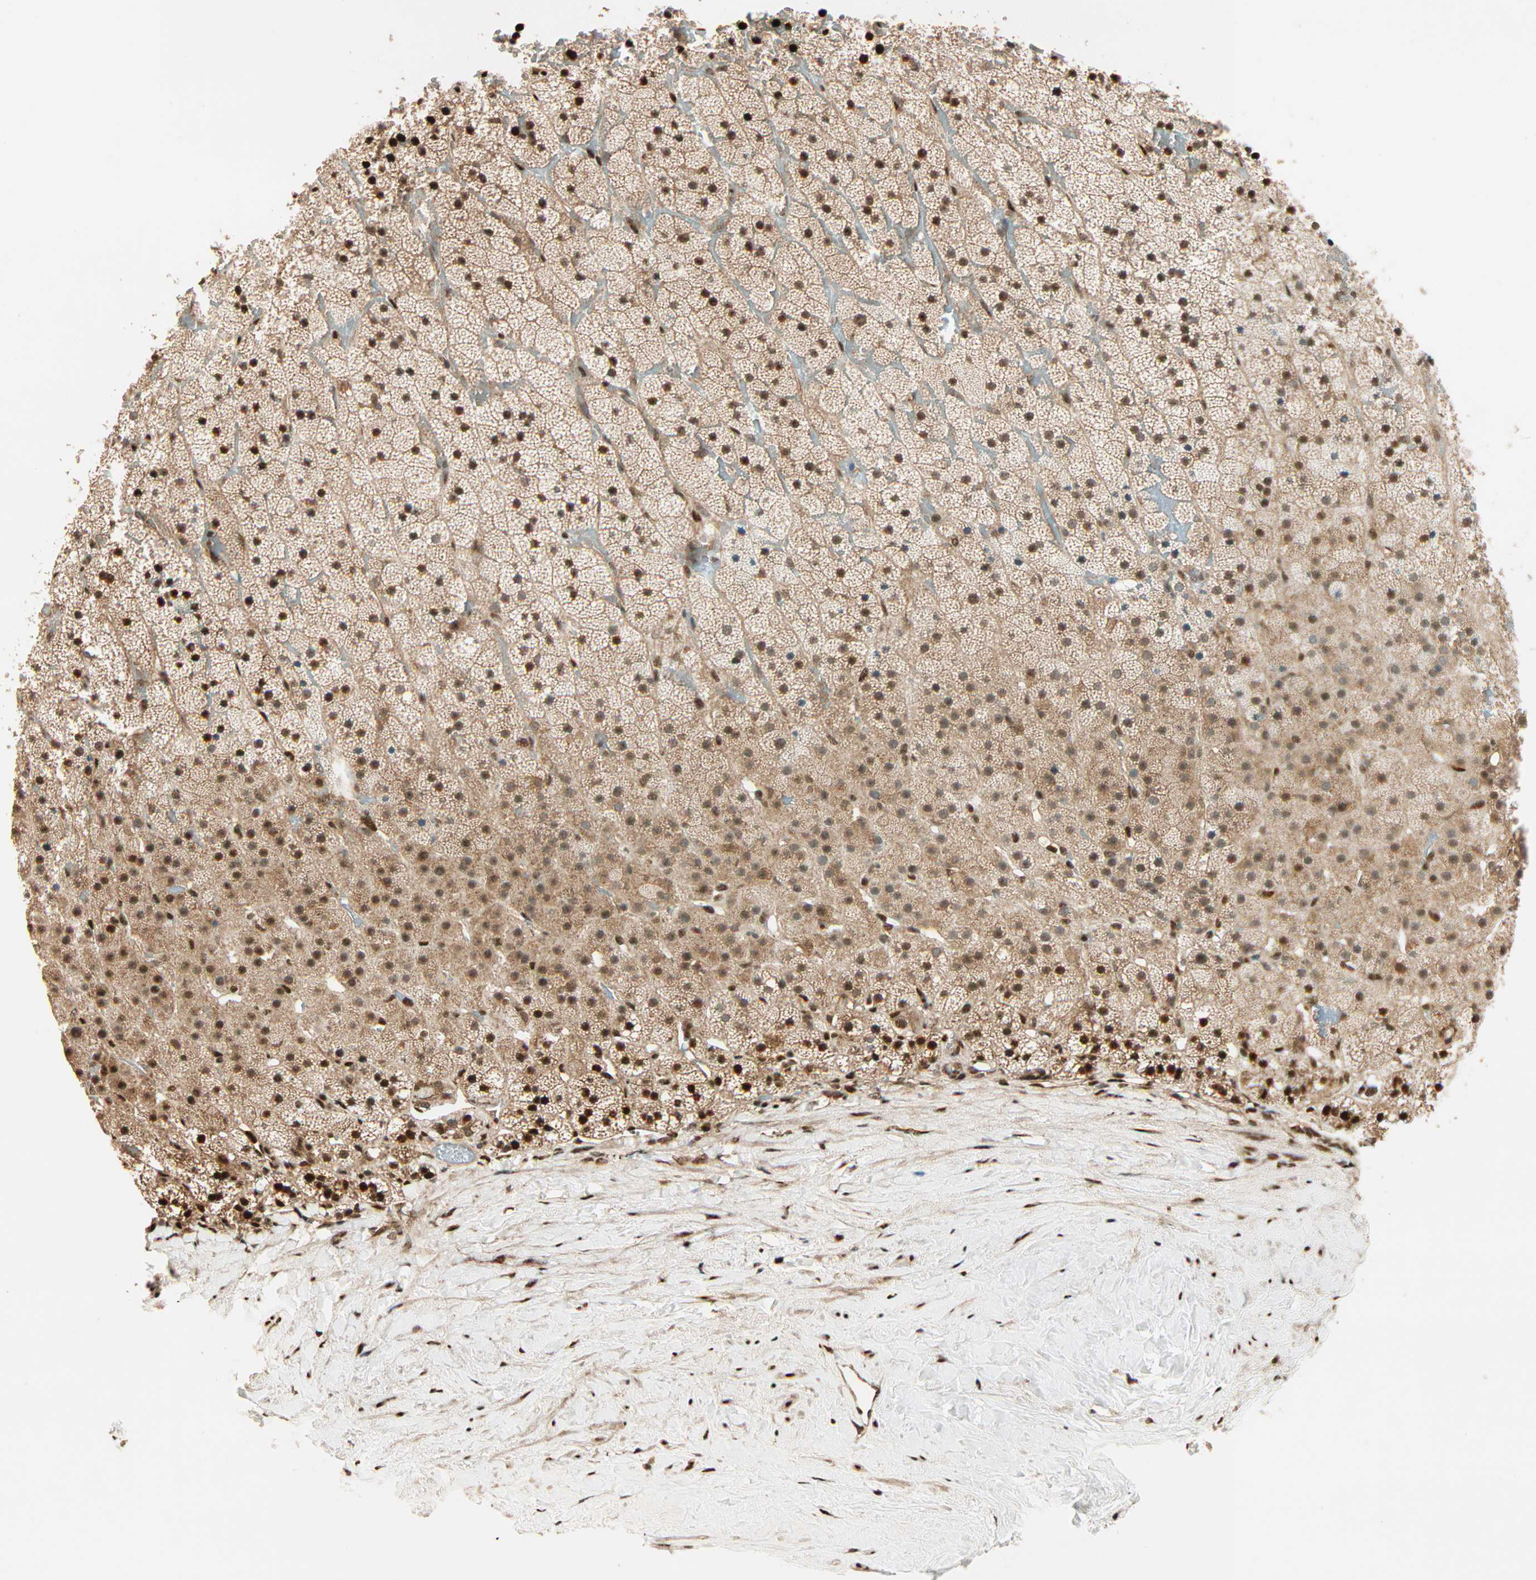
{"staining": {"intensity": "strong", "quantity": "25%-75%", "location": "cytoplasmic/membranous,nuclear"}, "tissue": "adrenal gland", "cell_type": "Glandular cells", "image_type": "normal", "snomed": [{"axis": "morphology", "description": "Normal tissue, NOS"}, {"axis": "topography", "description": "Adrenal gland"}], "caption": "The micrograph reveals immunohistochemical staining of benign adrenal gland. There is strong cytoplasmic/membranous,nuclear staining is seen in approximately 25%-75% of glandular cells.", "gene": "PNPLA6", "patient": {"sex": "male", "age": 35}}